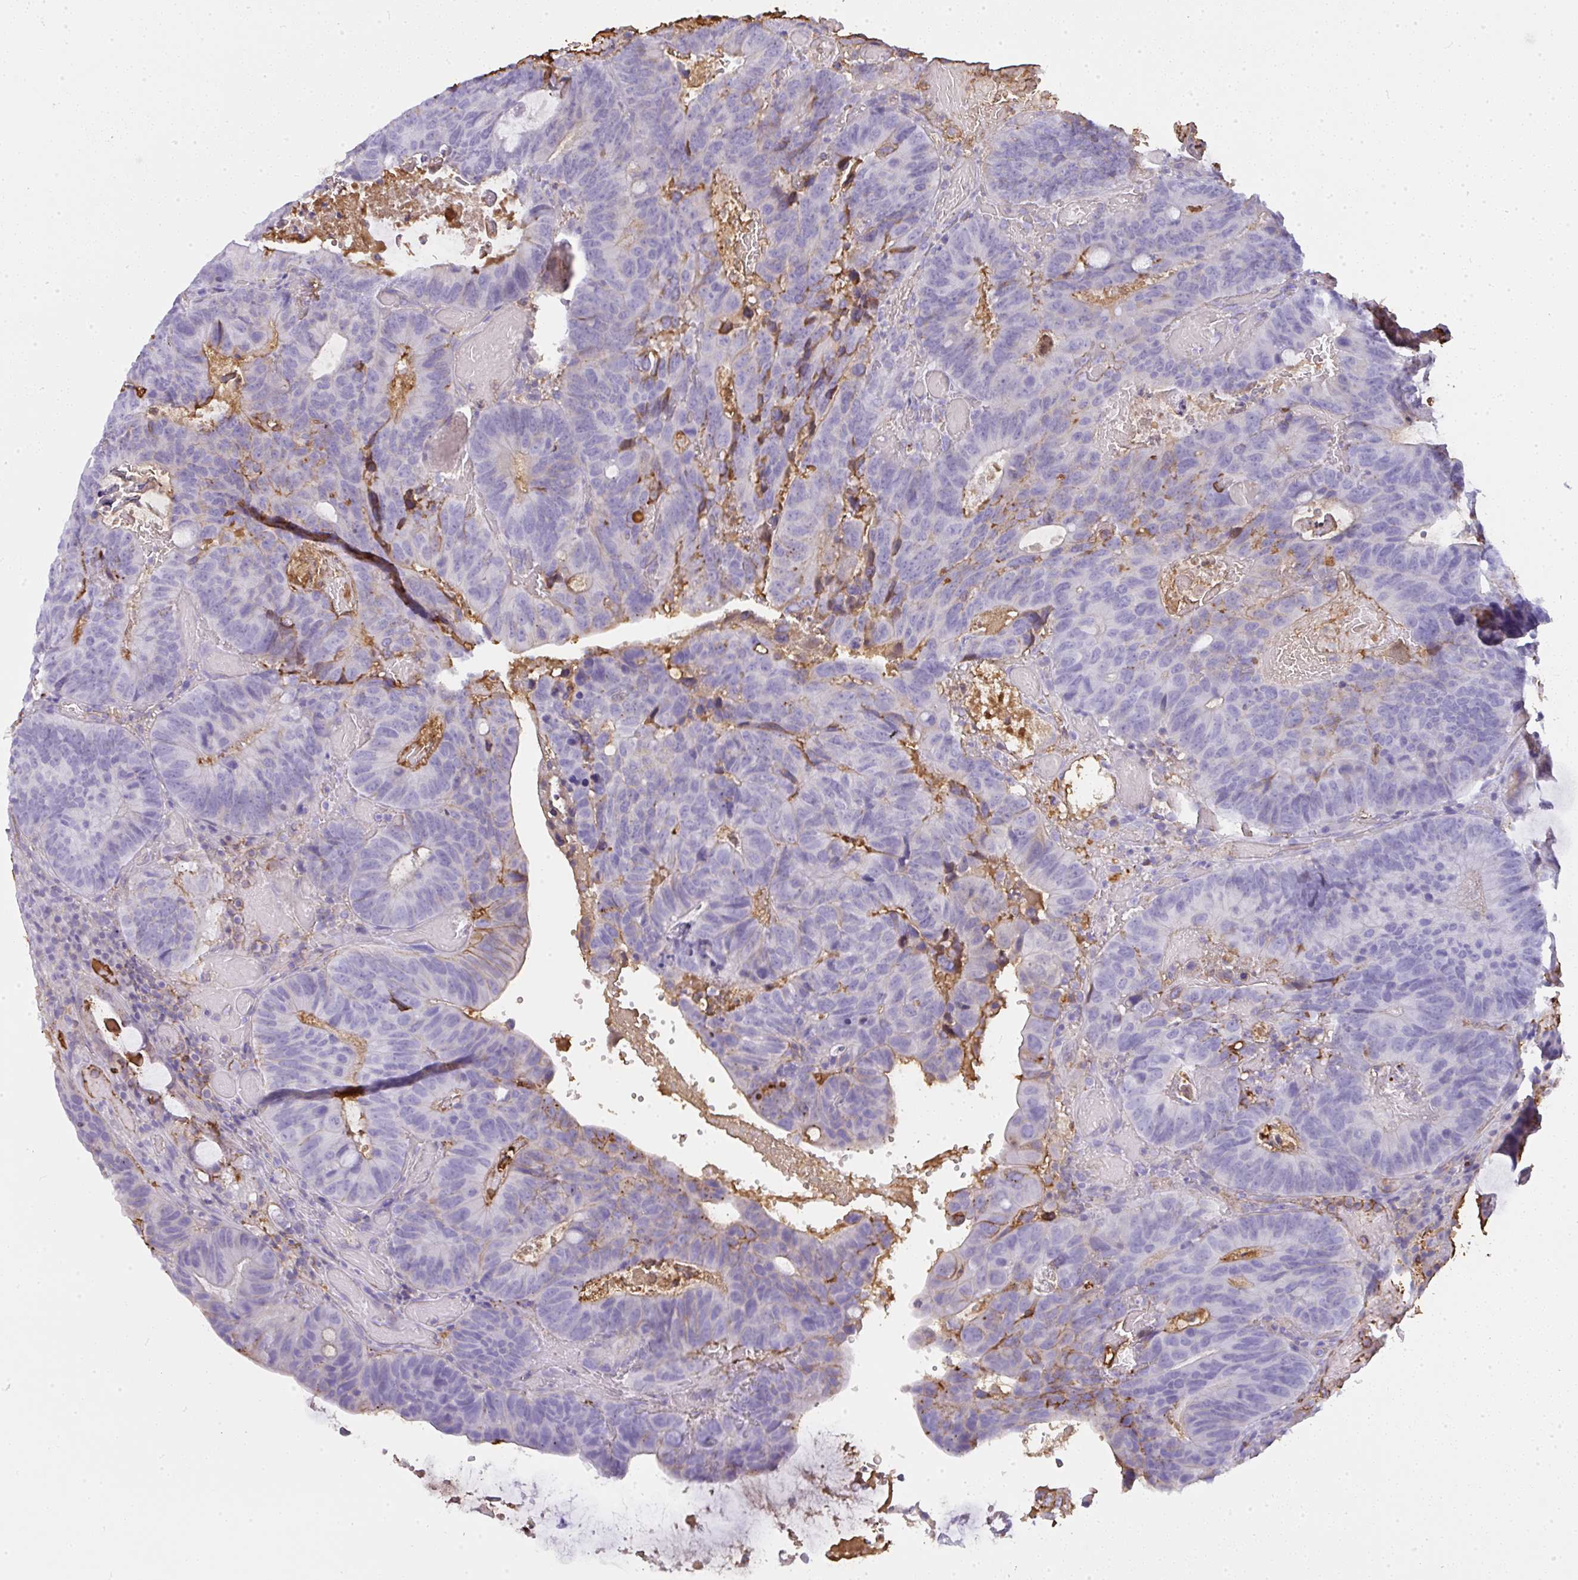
{"staining": {"intensity": "negative", "quantity": "none", "location": "none"}, "tissue": "colorectal cancer", "cell_type": "Tumor cells", "image_type": "cancer", "snomed": [{"axis": "morphology", "description": "Adenocarcinoma, NOS"}, {"axis": "topography", "description": "Colon"}], "caption": "The image demonstrates no staining of tumor cells in colorectal adenocarcinoma.", "gene": "SMYD5", "patient": {"sex": "male", "age": 87}}